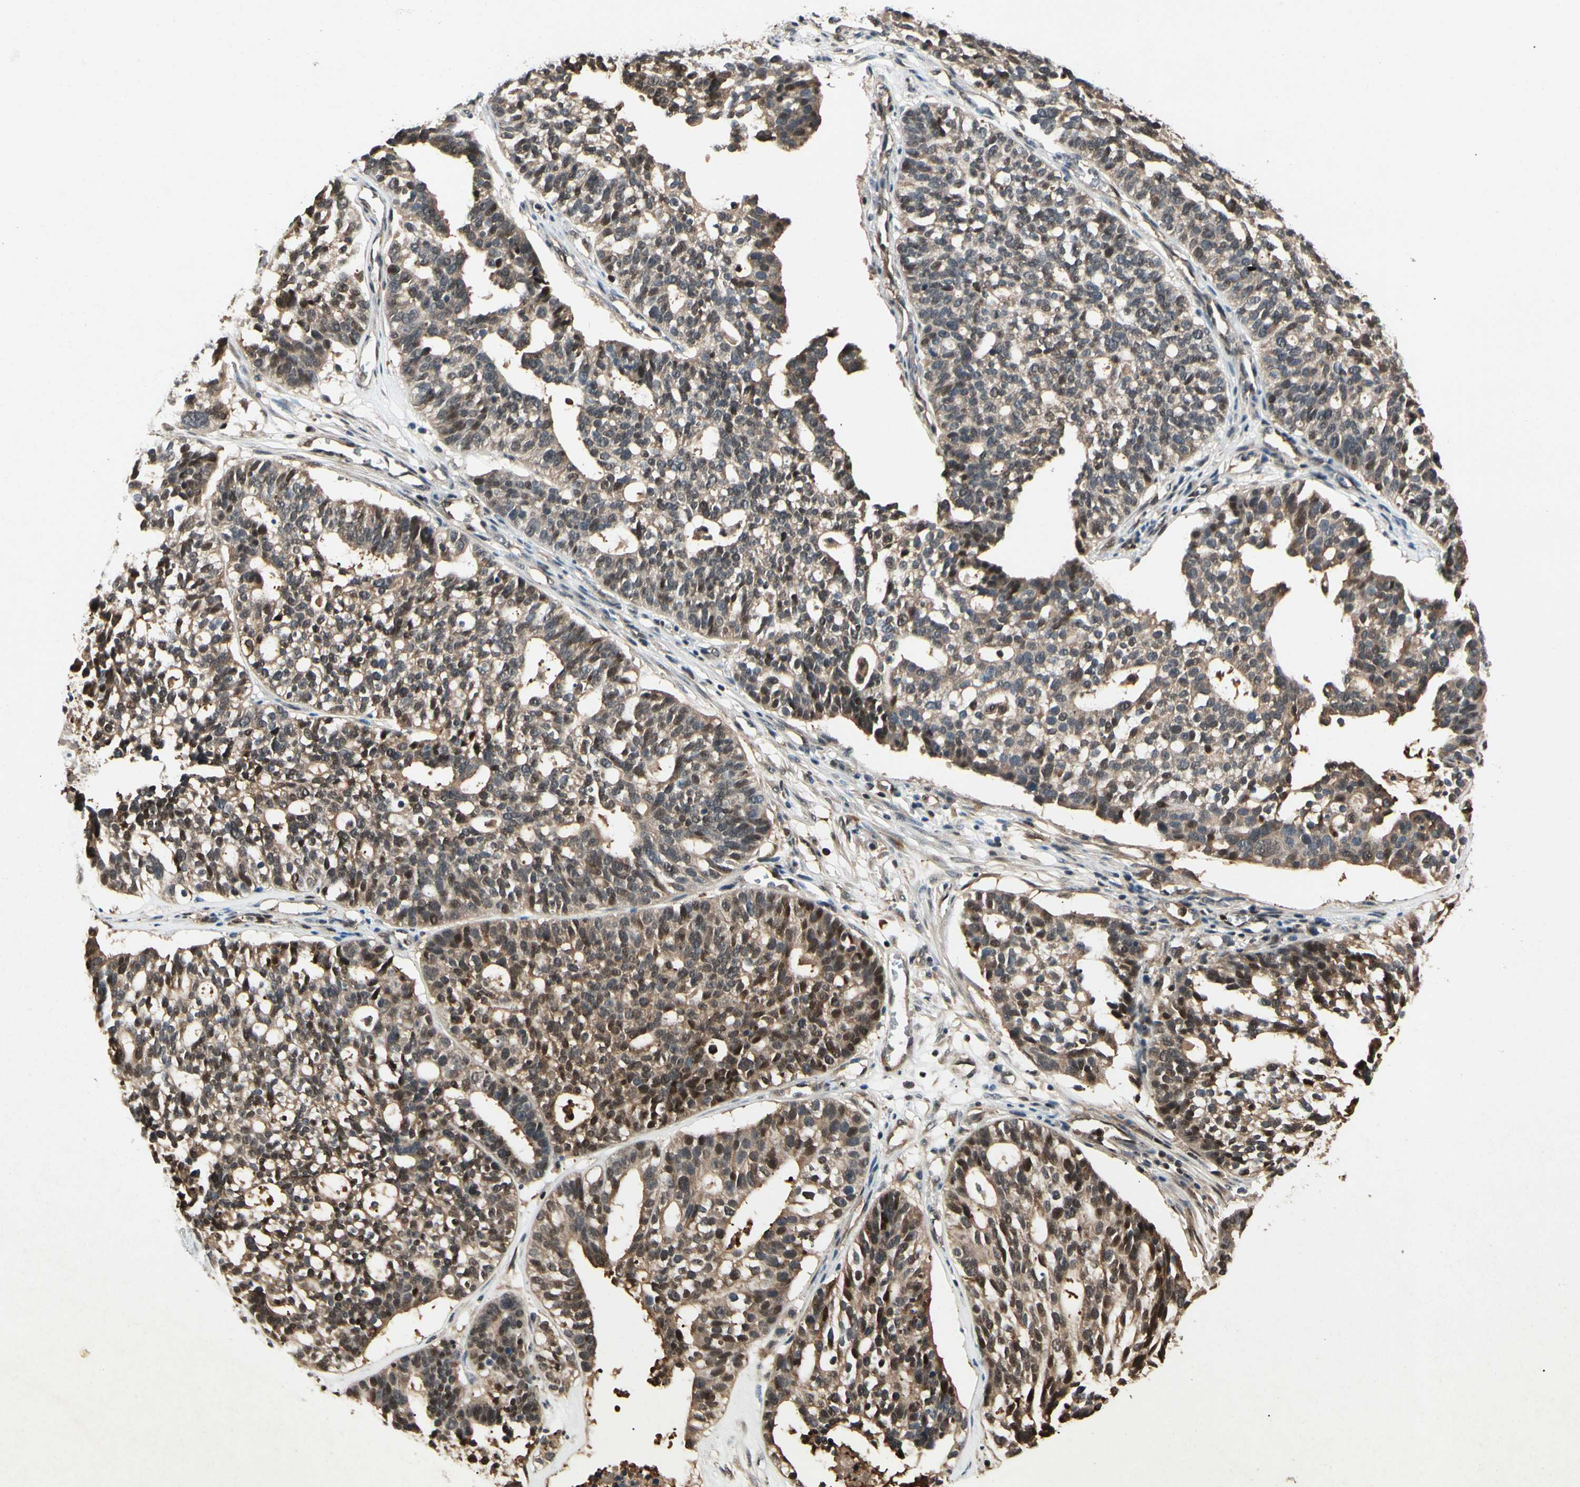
{"staining": {"intensity": "moderate", "quantity": "25%-75%", "location": "cytoplasmic/membranous,nuclear"}, "tissue": "ovarian cancer", "cell_type": "Tumor cells", "image_type": "cancer", "snomed": [{"axis": "morphology", "description": "Cystadenocarcinoma, serous, NOS"}, {"axis": "topography", "description": "Ovary"}], "caption": "The image exhibits a brown stain indicating the presence of a protein in the cytoplasmic/membranous and nuclear of tumor cells in ovarian cancer.", "gene": "YWHAQ", "patient": {"sex": "female", "age": 59}}